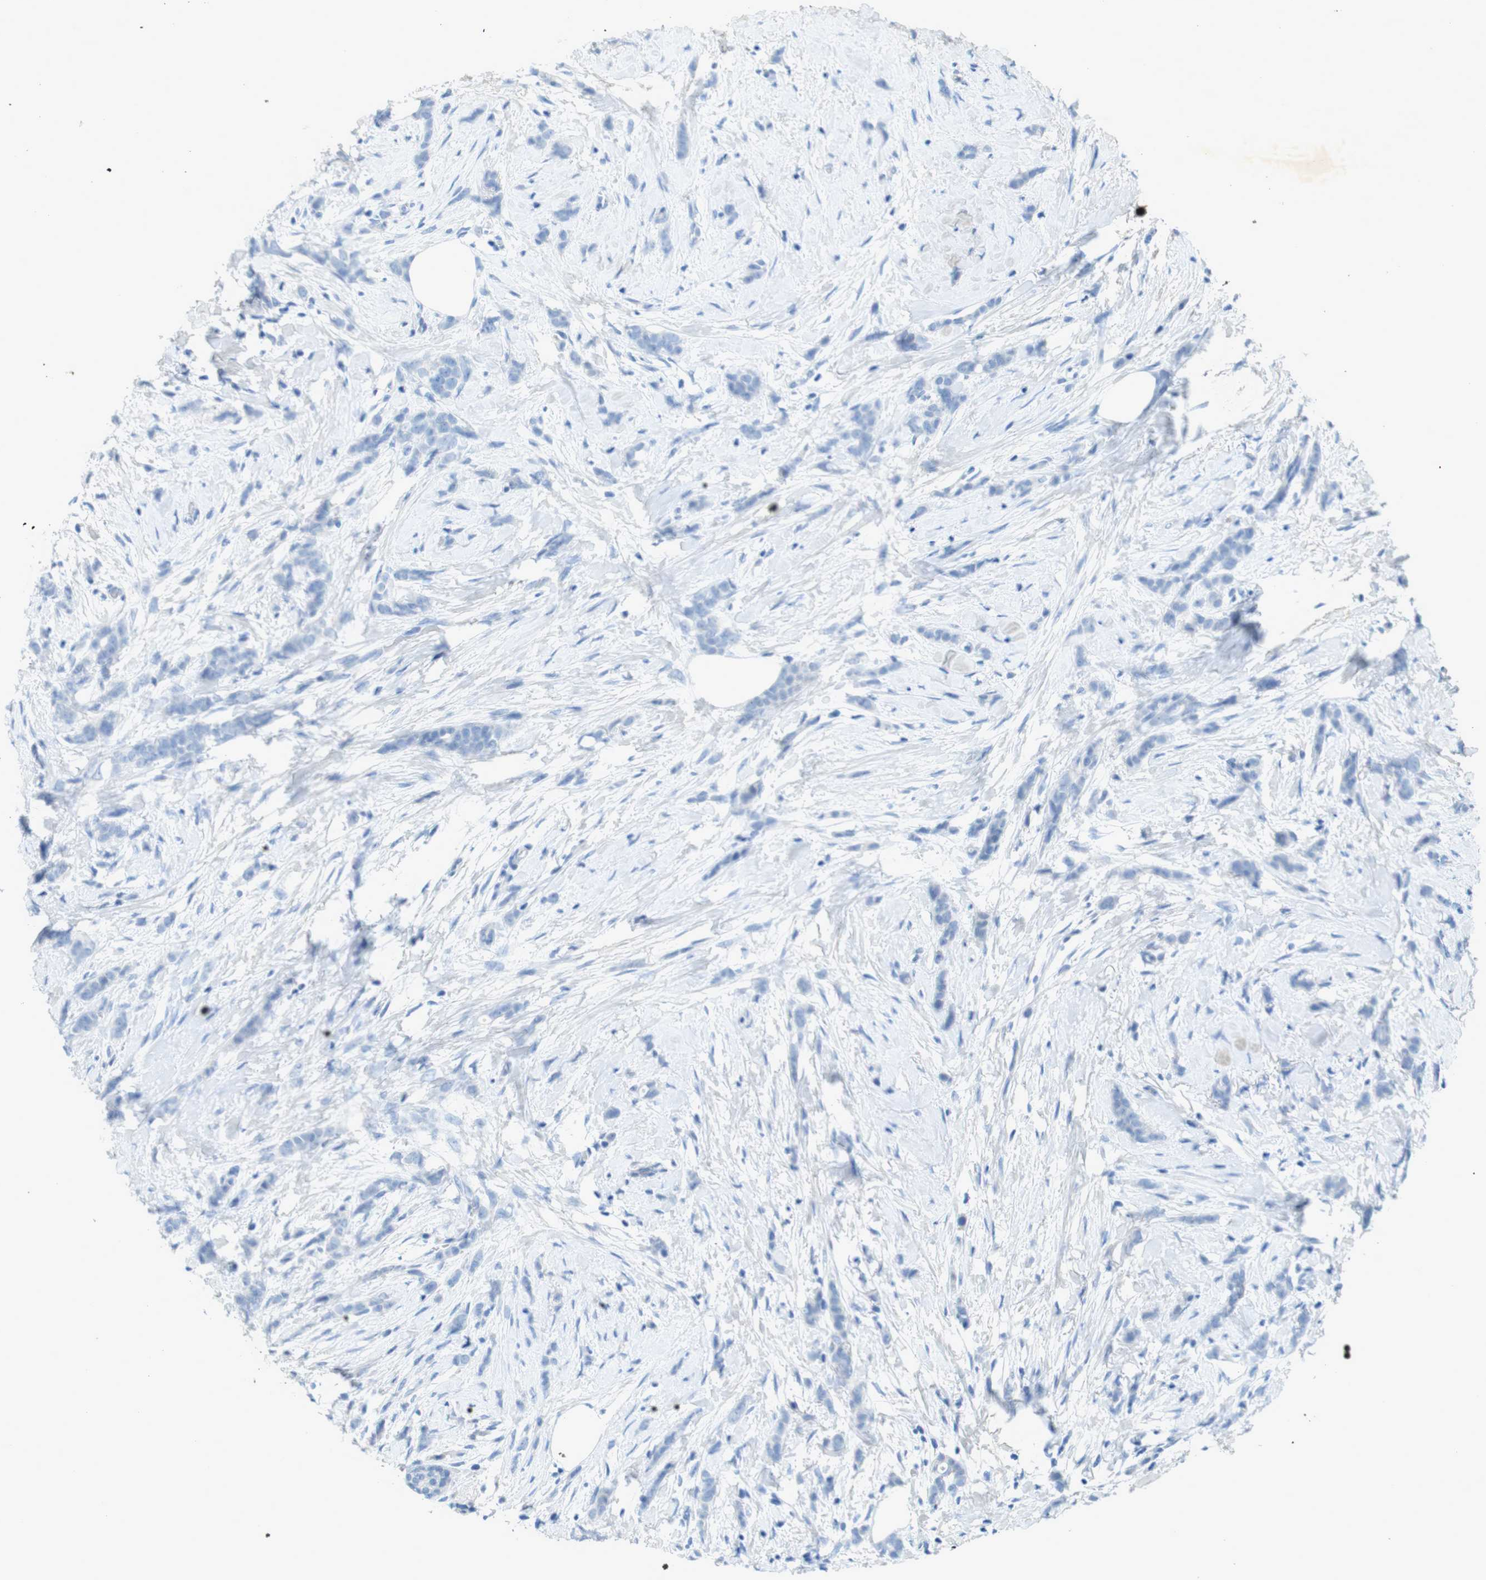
{"staining": {"intensity": "negative", "quantity": "none", "location": "none"}, "tissue": "breast cancer", "cell_type": "Tumor cells", "image_type": "cancer", "snomed": [{"axis": "morphology", "description": "Lobular carcinoma, in situ"}, {"axis": "morphology", "description": "Lobular carcinoma"}, {"axis": "topography", "description": "Breast"}], "caption": "Immunohistochemistry (IHC) photomicrograph of lobular carcinoma in situ (breast) stained for a protein (brown), which displays no positivity in tumor cells. (DAB immunohistochemistry visualized using brightfield microscopy, high magnification).", "gene": "CD320", "patient": {"sex": "female", "age": 41}}